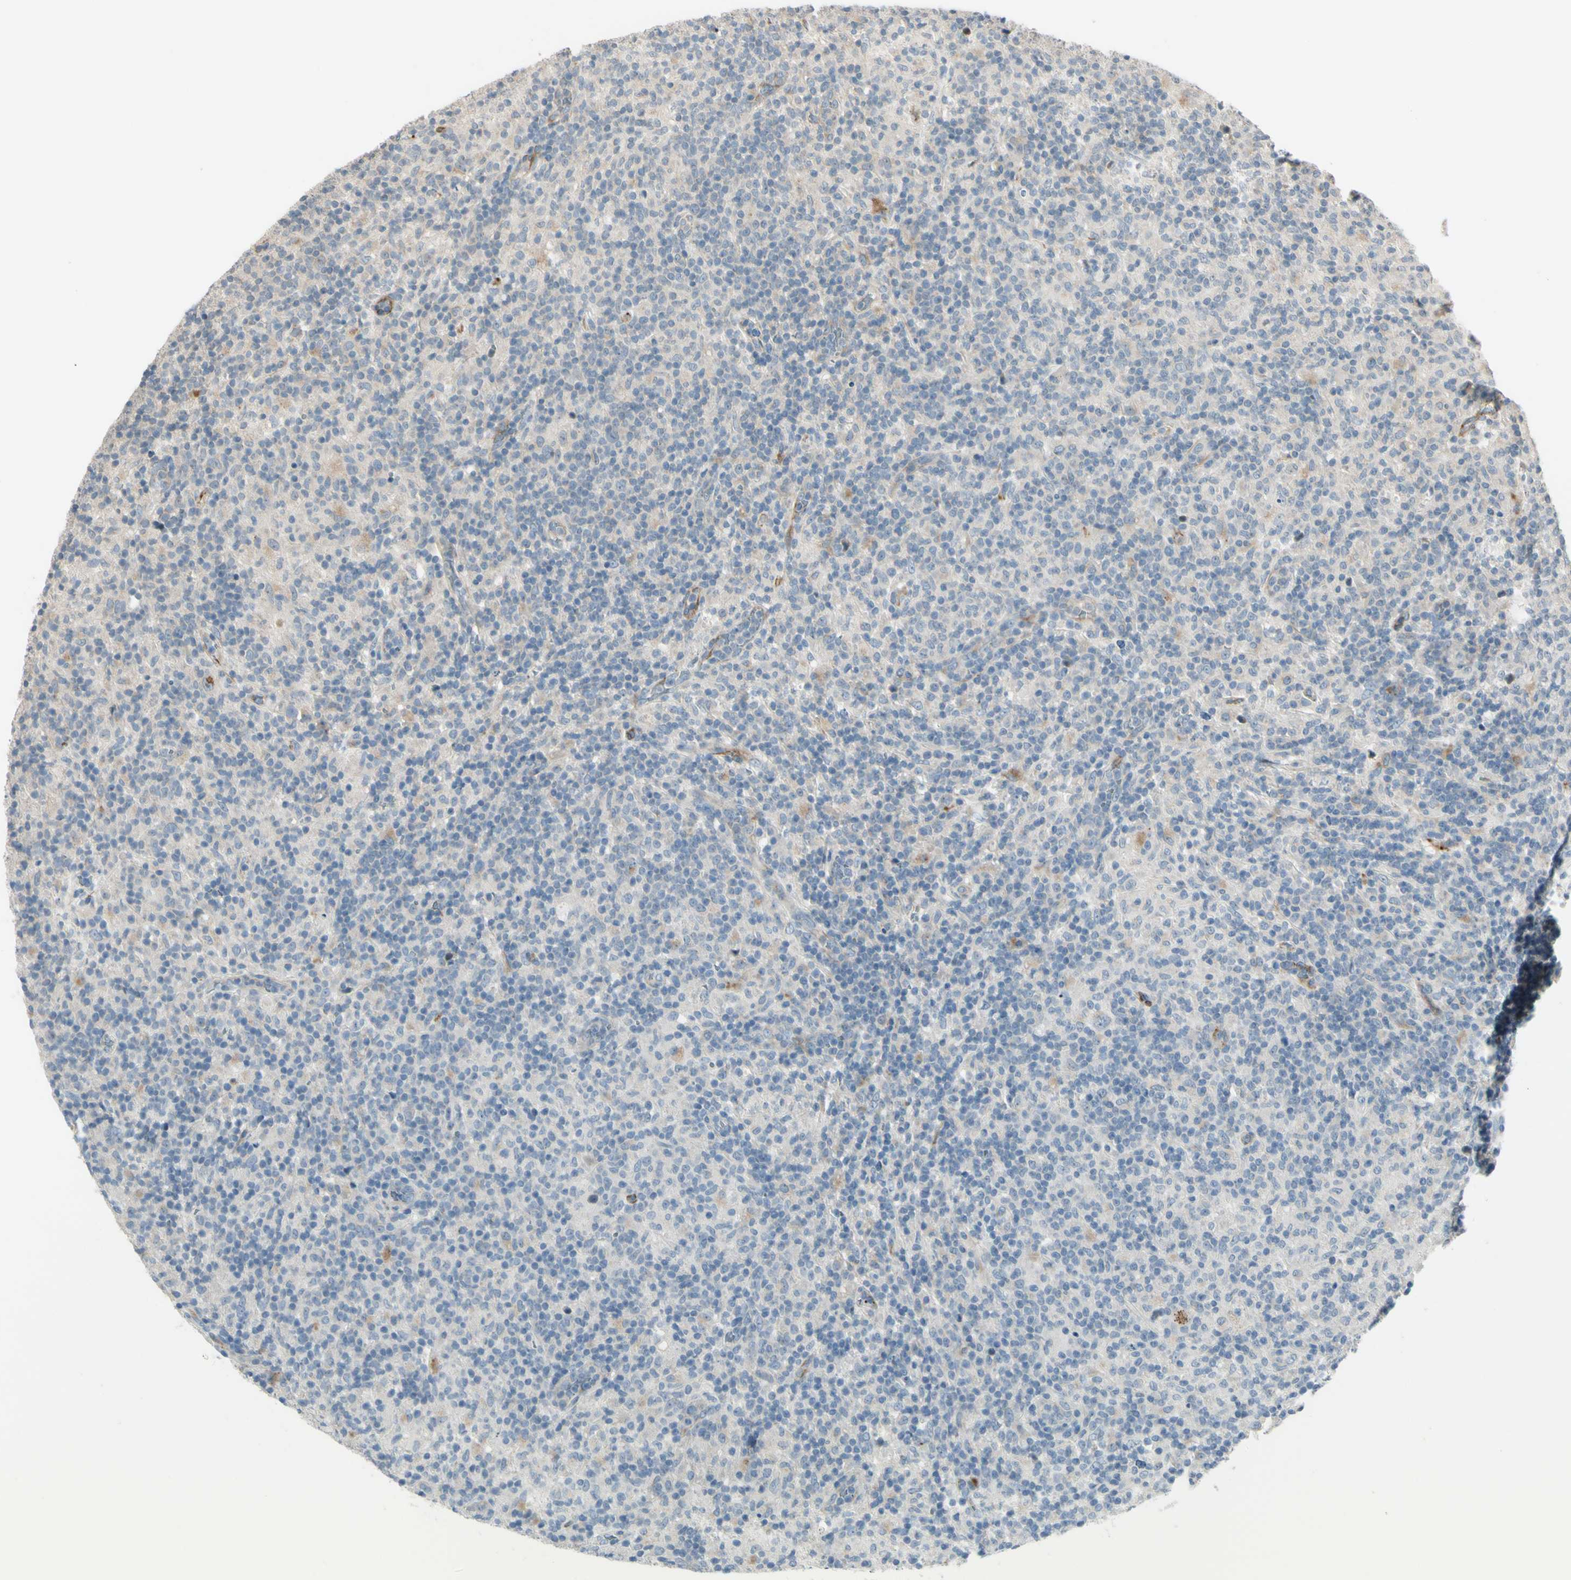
{"staining": {"intensity": "weak", "quantity": "<25%", "location": "cytoplasmic/membranous"}, "tissue": "lymphoma", "cell_type": "Tumor cells", "image_type": "cancer", "snomed": [{"axis": "morphology", "description": "Hodgkin's disease, NOS"}, {"axis": "topography", "description": "Lymph node"}], "caption": "Immunohistochemistry (IHC) of lymphoma demonstrates no staining in tumor cells.", "gene": "NDFIP1", "patient": {"sex": "male", "age": 70}}